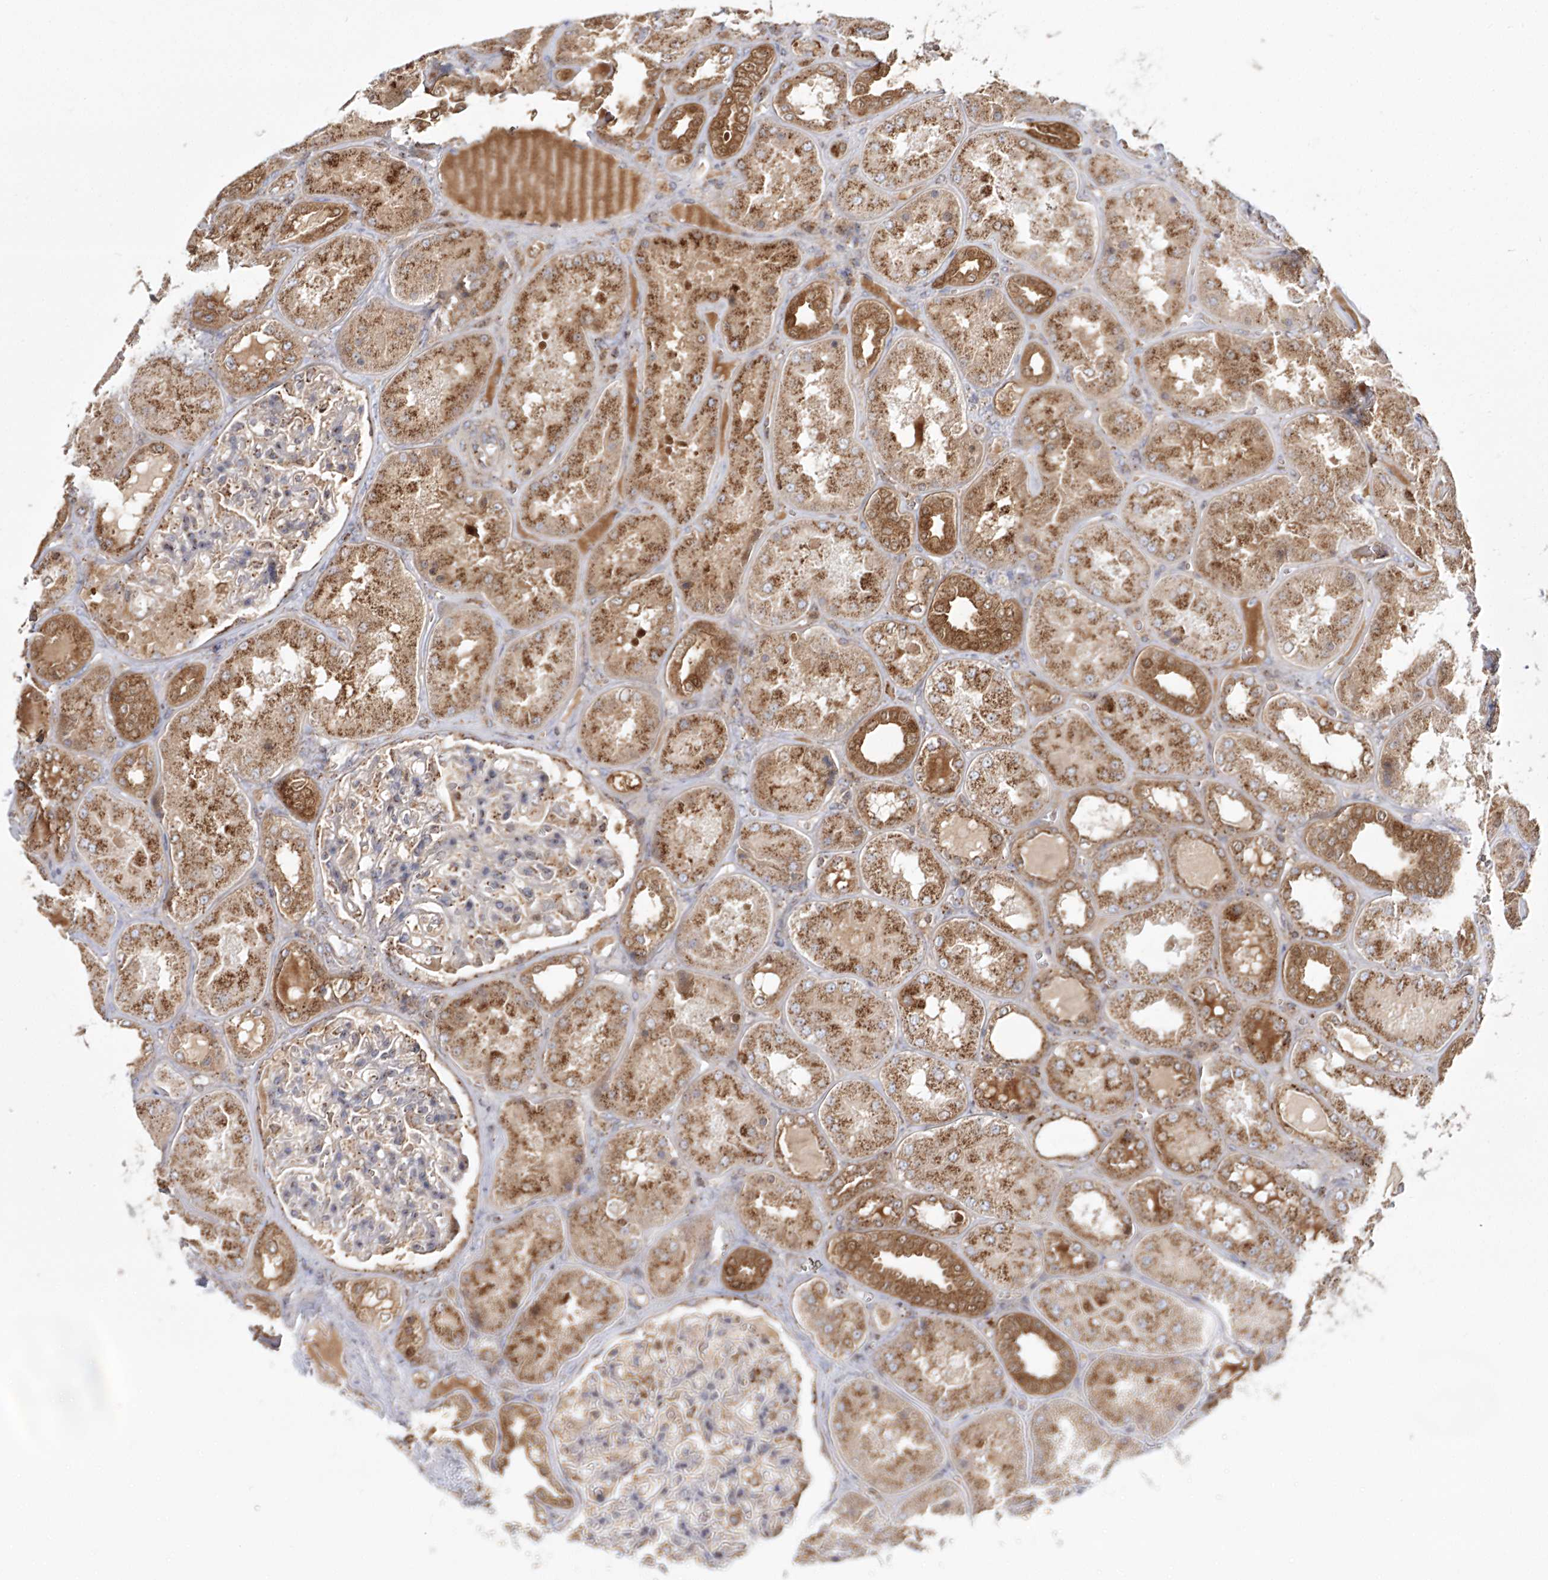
{"staining": {"intensity": "moderate", "quantity": "25%-75%", "location": "cytoplasmic/membranous,nuclear"}, "tissue": "kidney", "cell_type": "Cells in glomeruli", "image_type": "normal", "snomed": [{"axis": "morphology", "description": "Normal tissue, NOS"}, {"axis": "topography", "description": "Kidney"}], "caption": "Immunohistochemical staining of normal kidney displays moderate cytoplasmic/membranous,nuclear protein positivity in approximately 25%-75% of cells in glomeruli. (DAB = brown stain, brightfield microscopy at high magnification).", "gene": "ARCN1", "patient": {"sex": "female", "age": 56}}